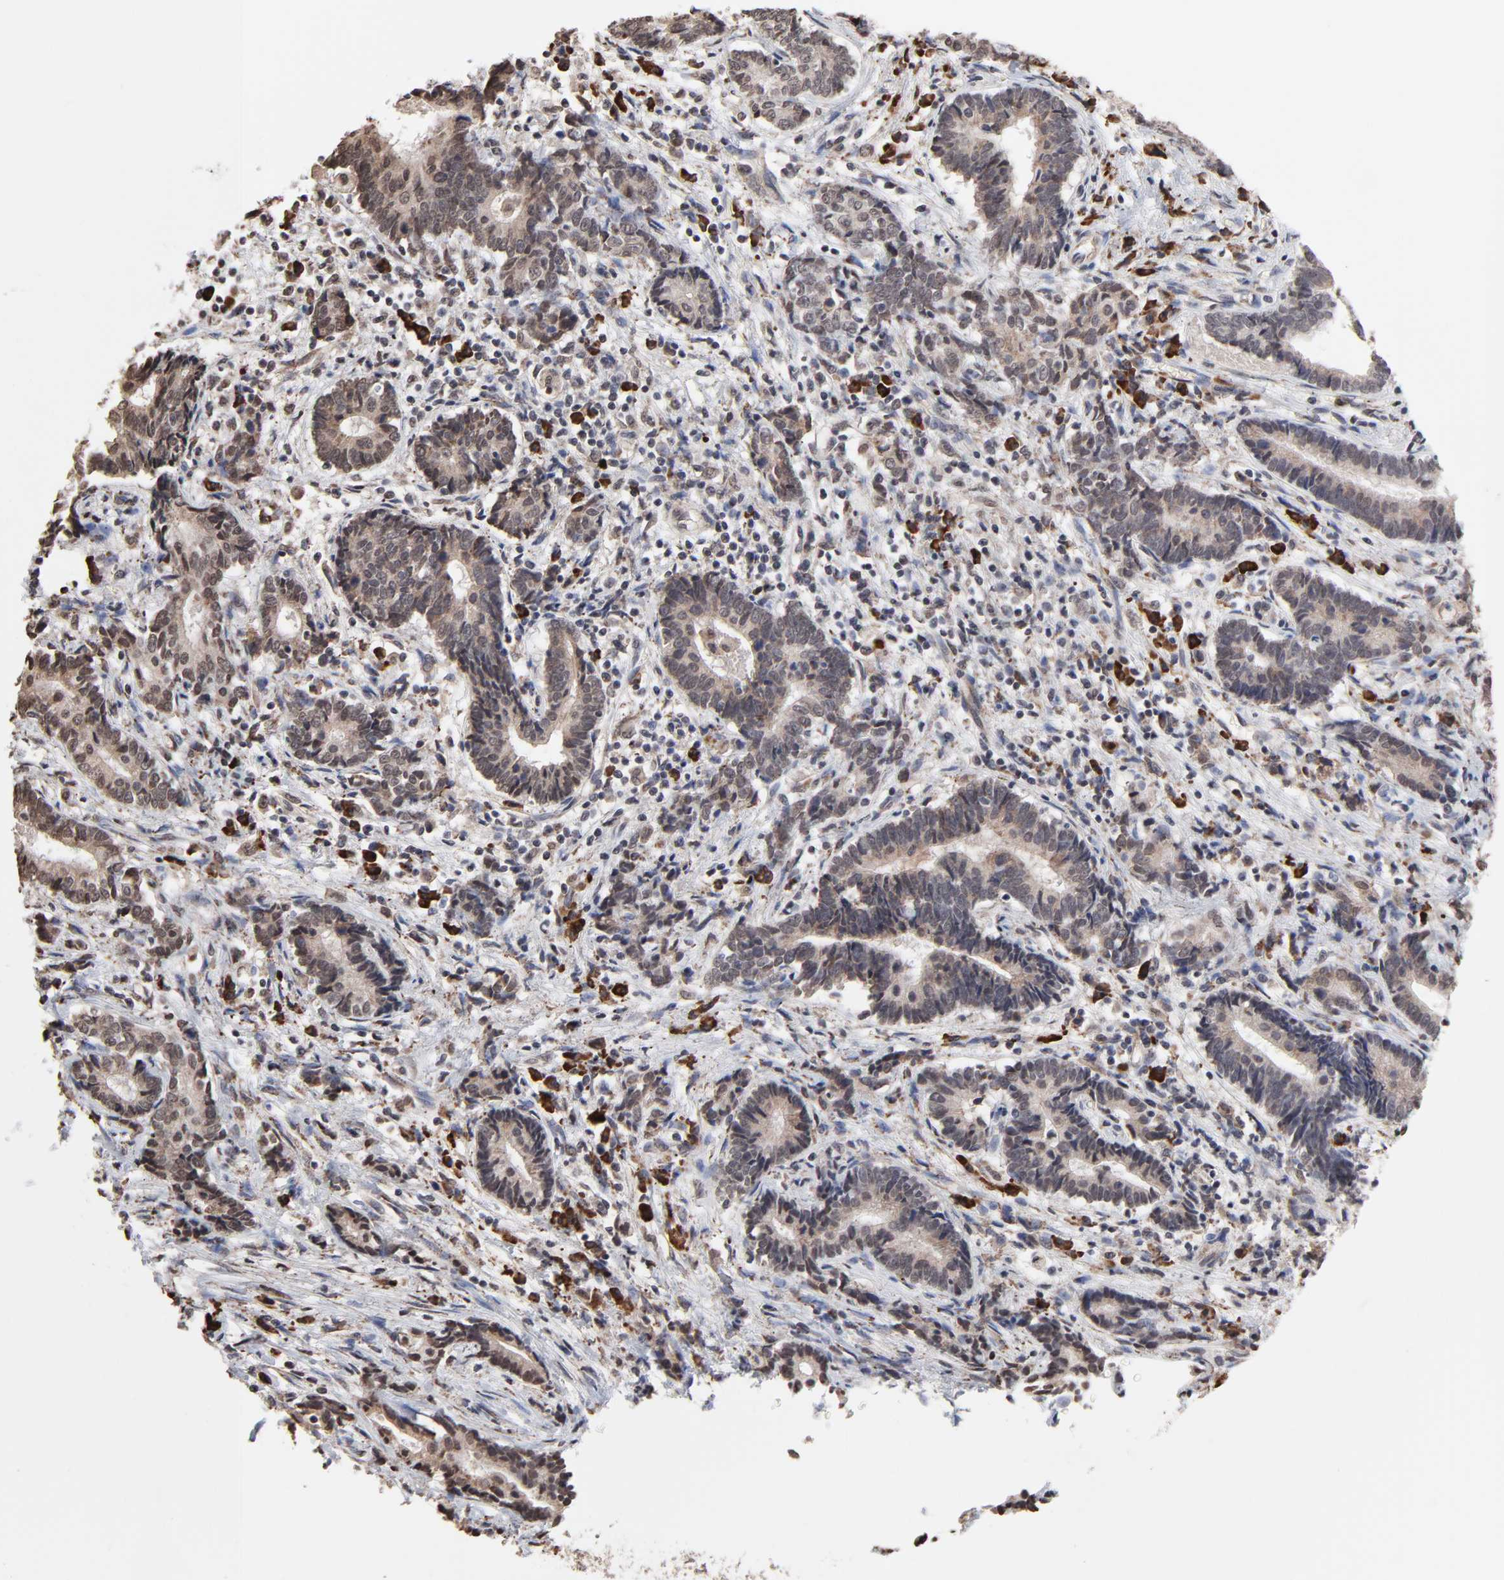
{"staining": {"intensity": "weak", "quantity": ">75%", "location": "cytoplasmic/membranous"}, "tissue": "liver cancer", "cell_type": "Tumor cells", "image_type": "cancer", "snomed": [{"axis": "morphology", "description": "Cholangiocarcinoma"}, {"axis": "topography", "description": "Liver"}], "caption": "Immunohistochemistry (DAB) staining of human cholangiocarcinoma (liver) displays weak cytoplasmic/membranous protein staining in approximately >75% of tumor cells.", "gene": "CHM", "patient": {"sex": "male", "age": 57}}